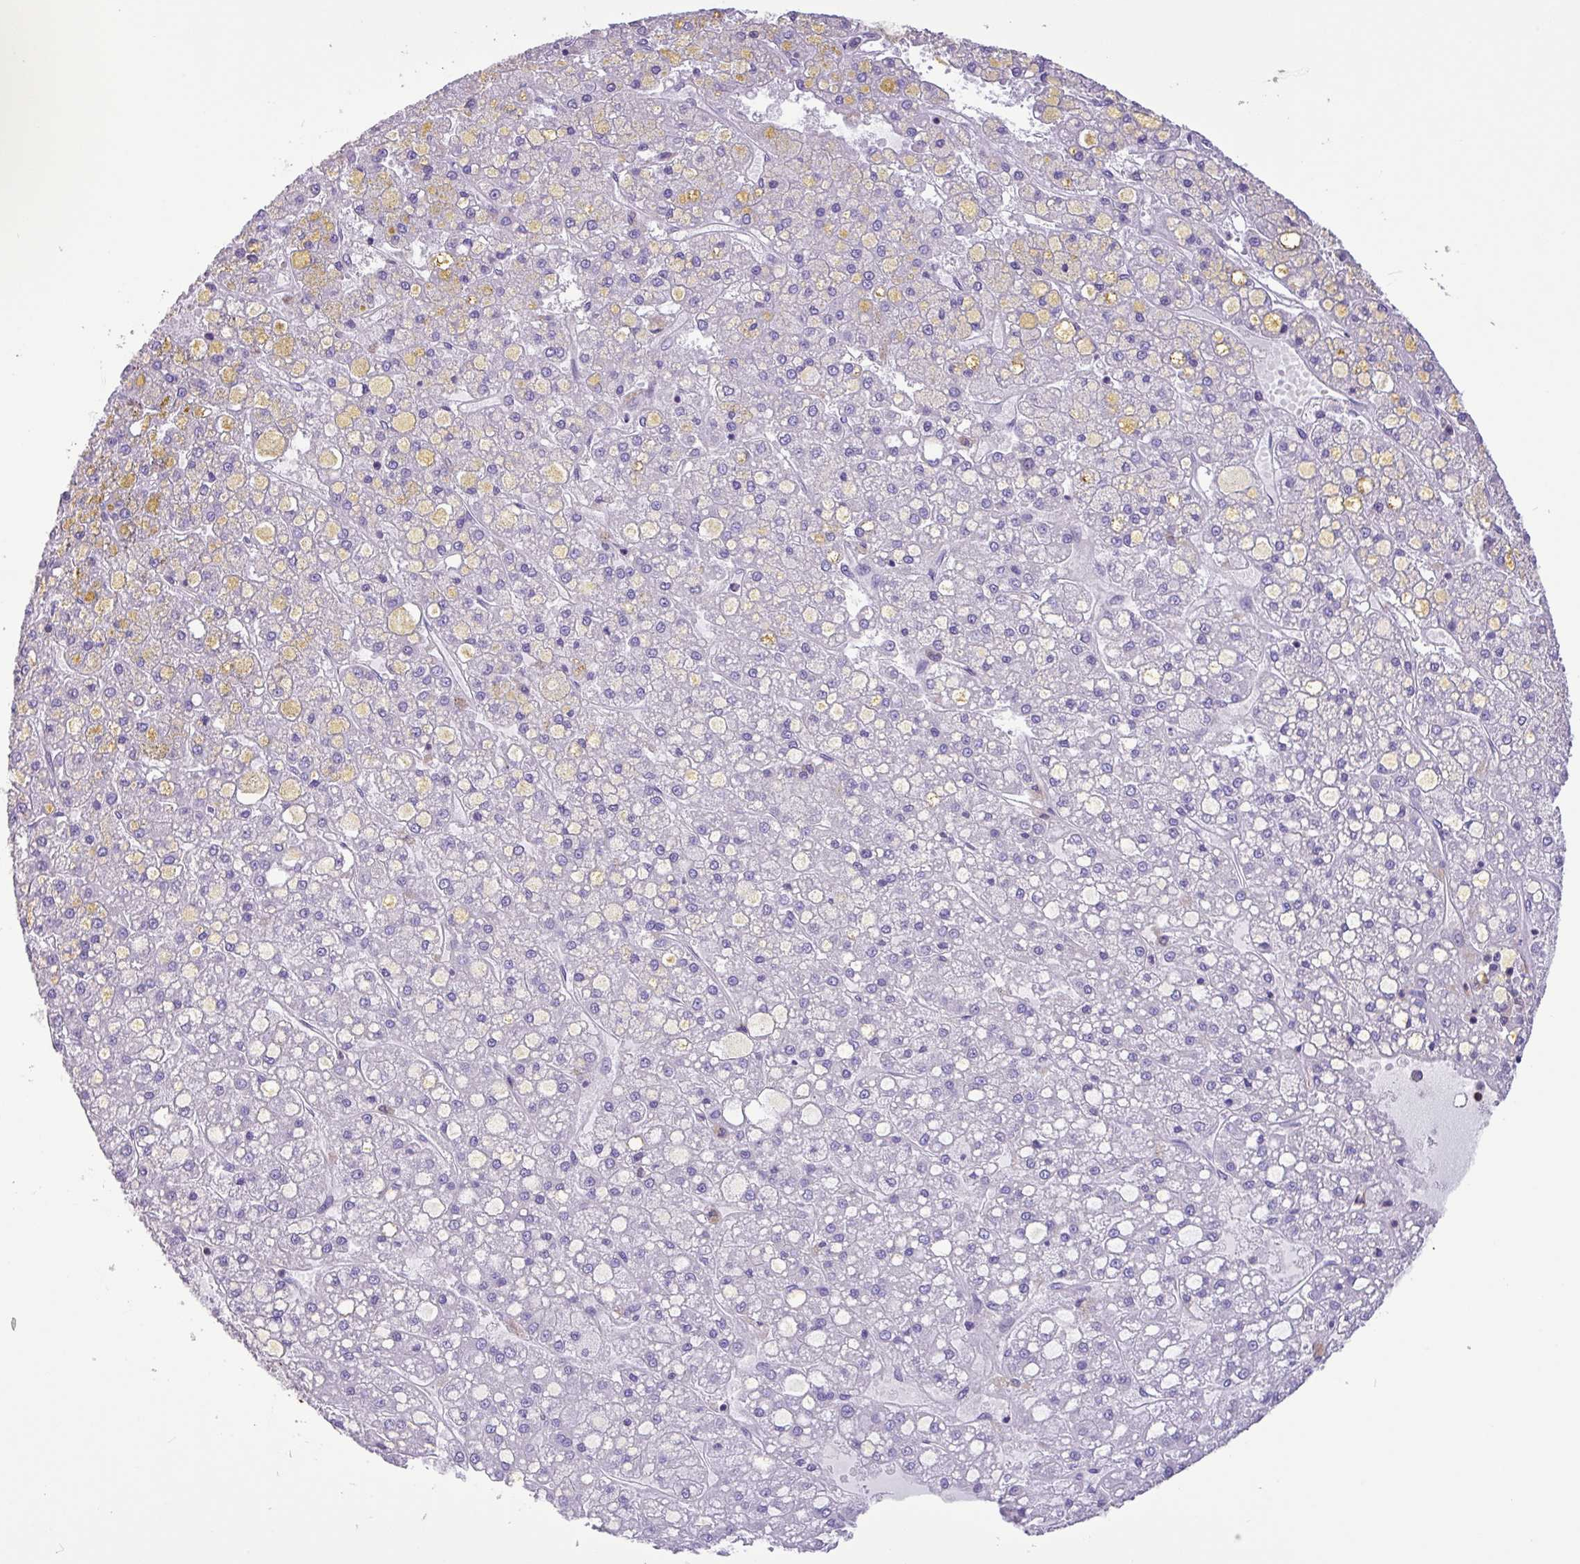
{"staining": {"intensity": "negative", "quantity": "none", "location": "none"}, "tissue": "liver cancer", "cell_type": "Tumor cells", "image_type": "cancer", "snomed": [{"axis": "morphology", "description": "Carcinoma, Hepatocellular, NOS"}, {"axis": "topography", "description": "Liver"}], "caption": "A photomicrograph of liver hepatocellular carcinoma stained for a protein shows no brown staining in tumor cells.", "gene": "PPP1R18", "patient": {"sex": "male", "age": 67}}